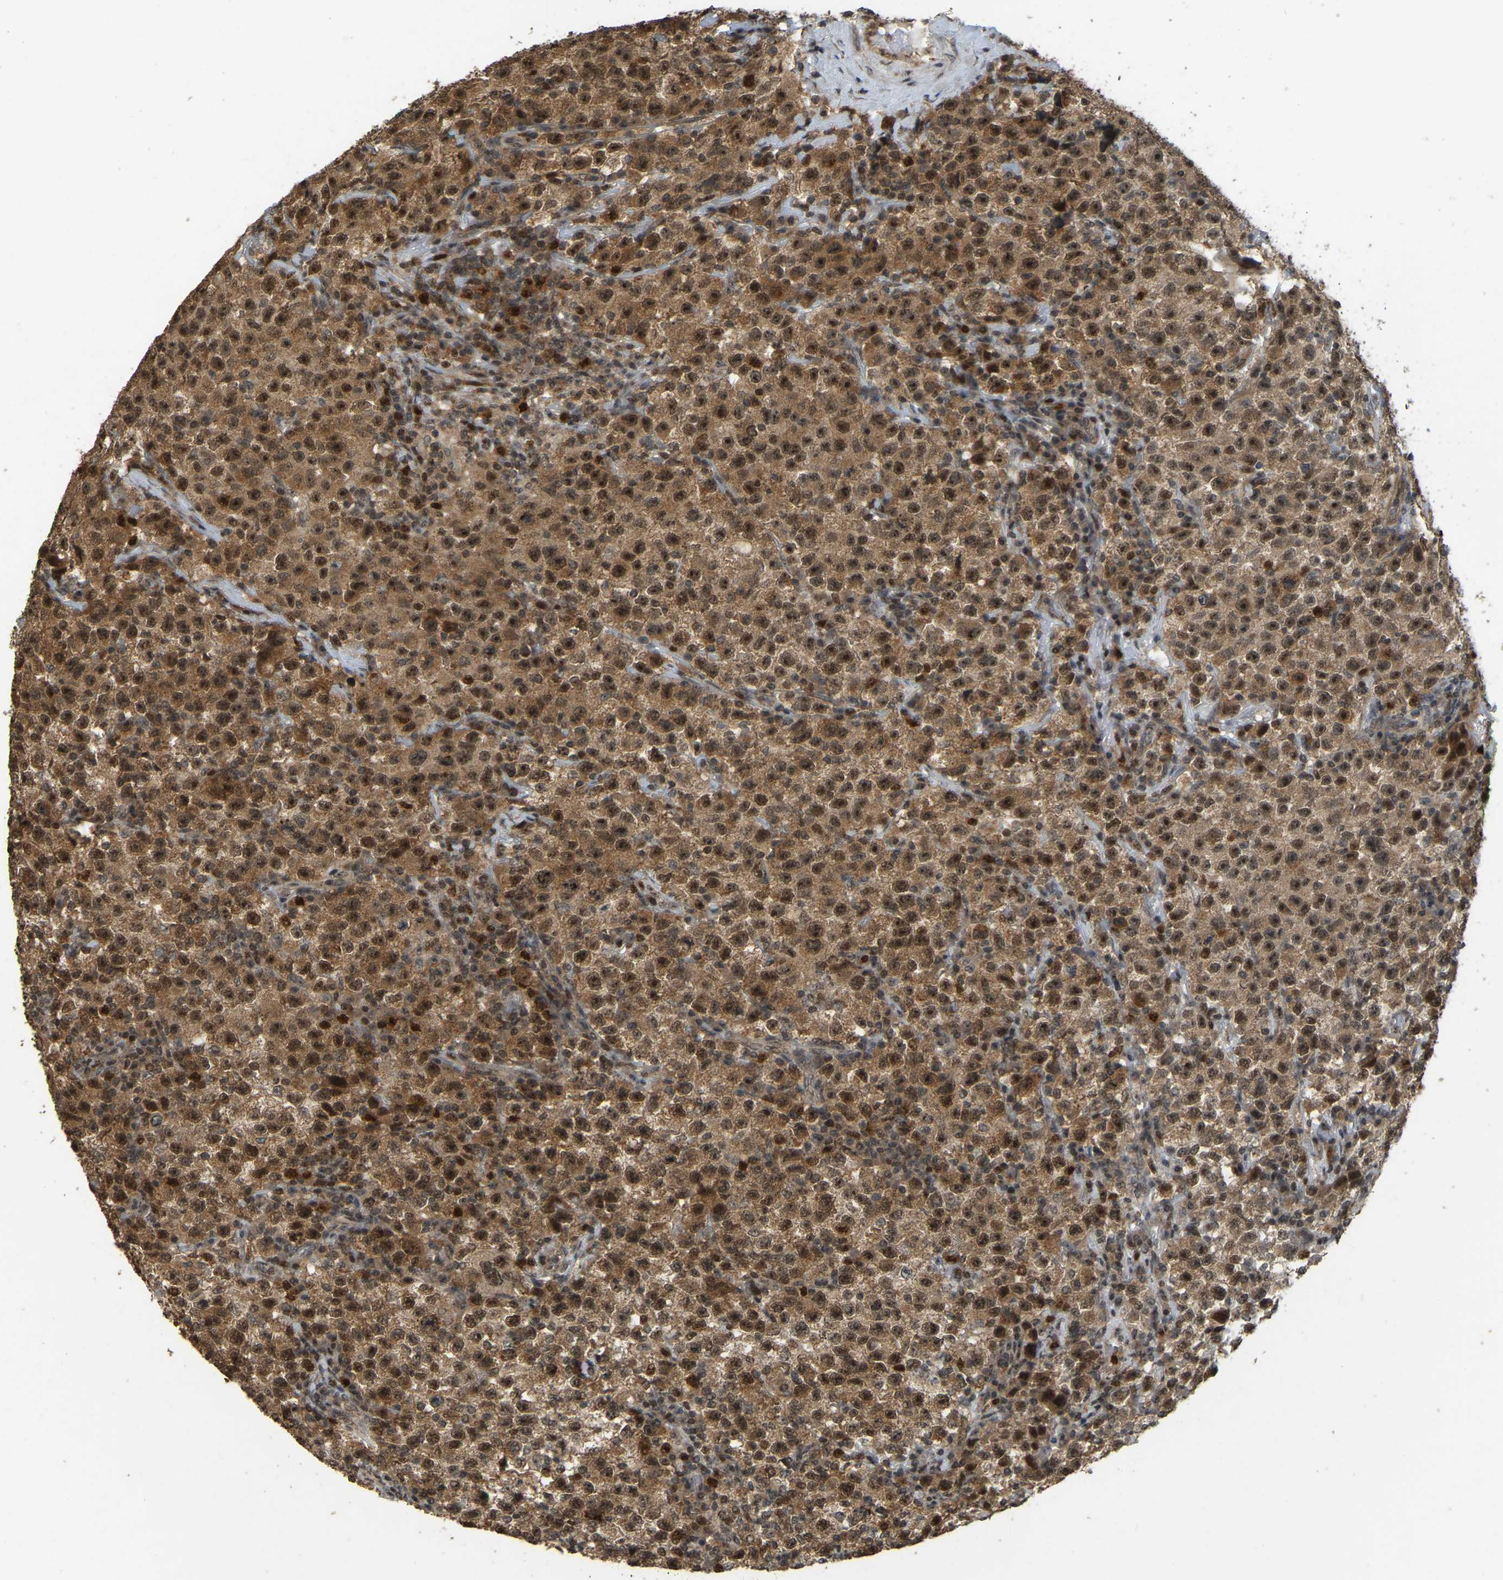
{"staining": {"intensity": "strong", "quantity": ">75%", "location": "cytoplasmic/membranous,nuclear"}, "tissue": "testis cancer", "cell_type": "Tumor cells", "image_type": "cancer", "snomed": [{"axis": "morphology", "description": "Seminoma, NOS"}, {"axis": "topography", "description": "Testis"}], "caption": "Immunohistochemical staining of testis cancer (seminoma) demonstrates high levels of strong cytoplasmic/membranous and nuclear staining in approximately >75% of tumor cells.", "gene": "BRF2", "patient": {"sex": "male", "age": 22}}